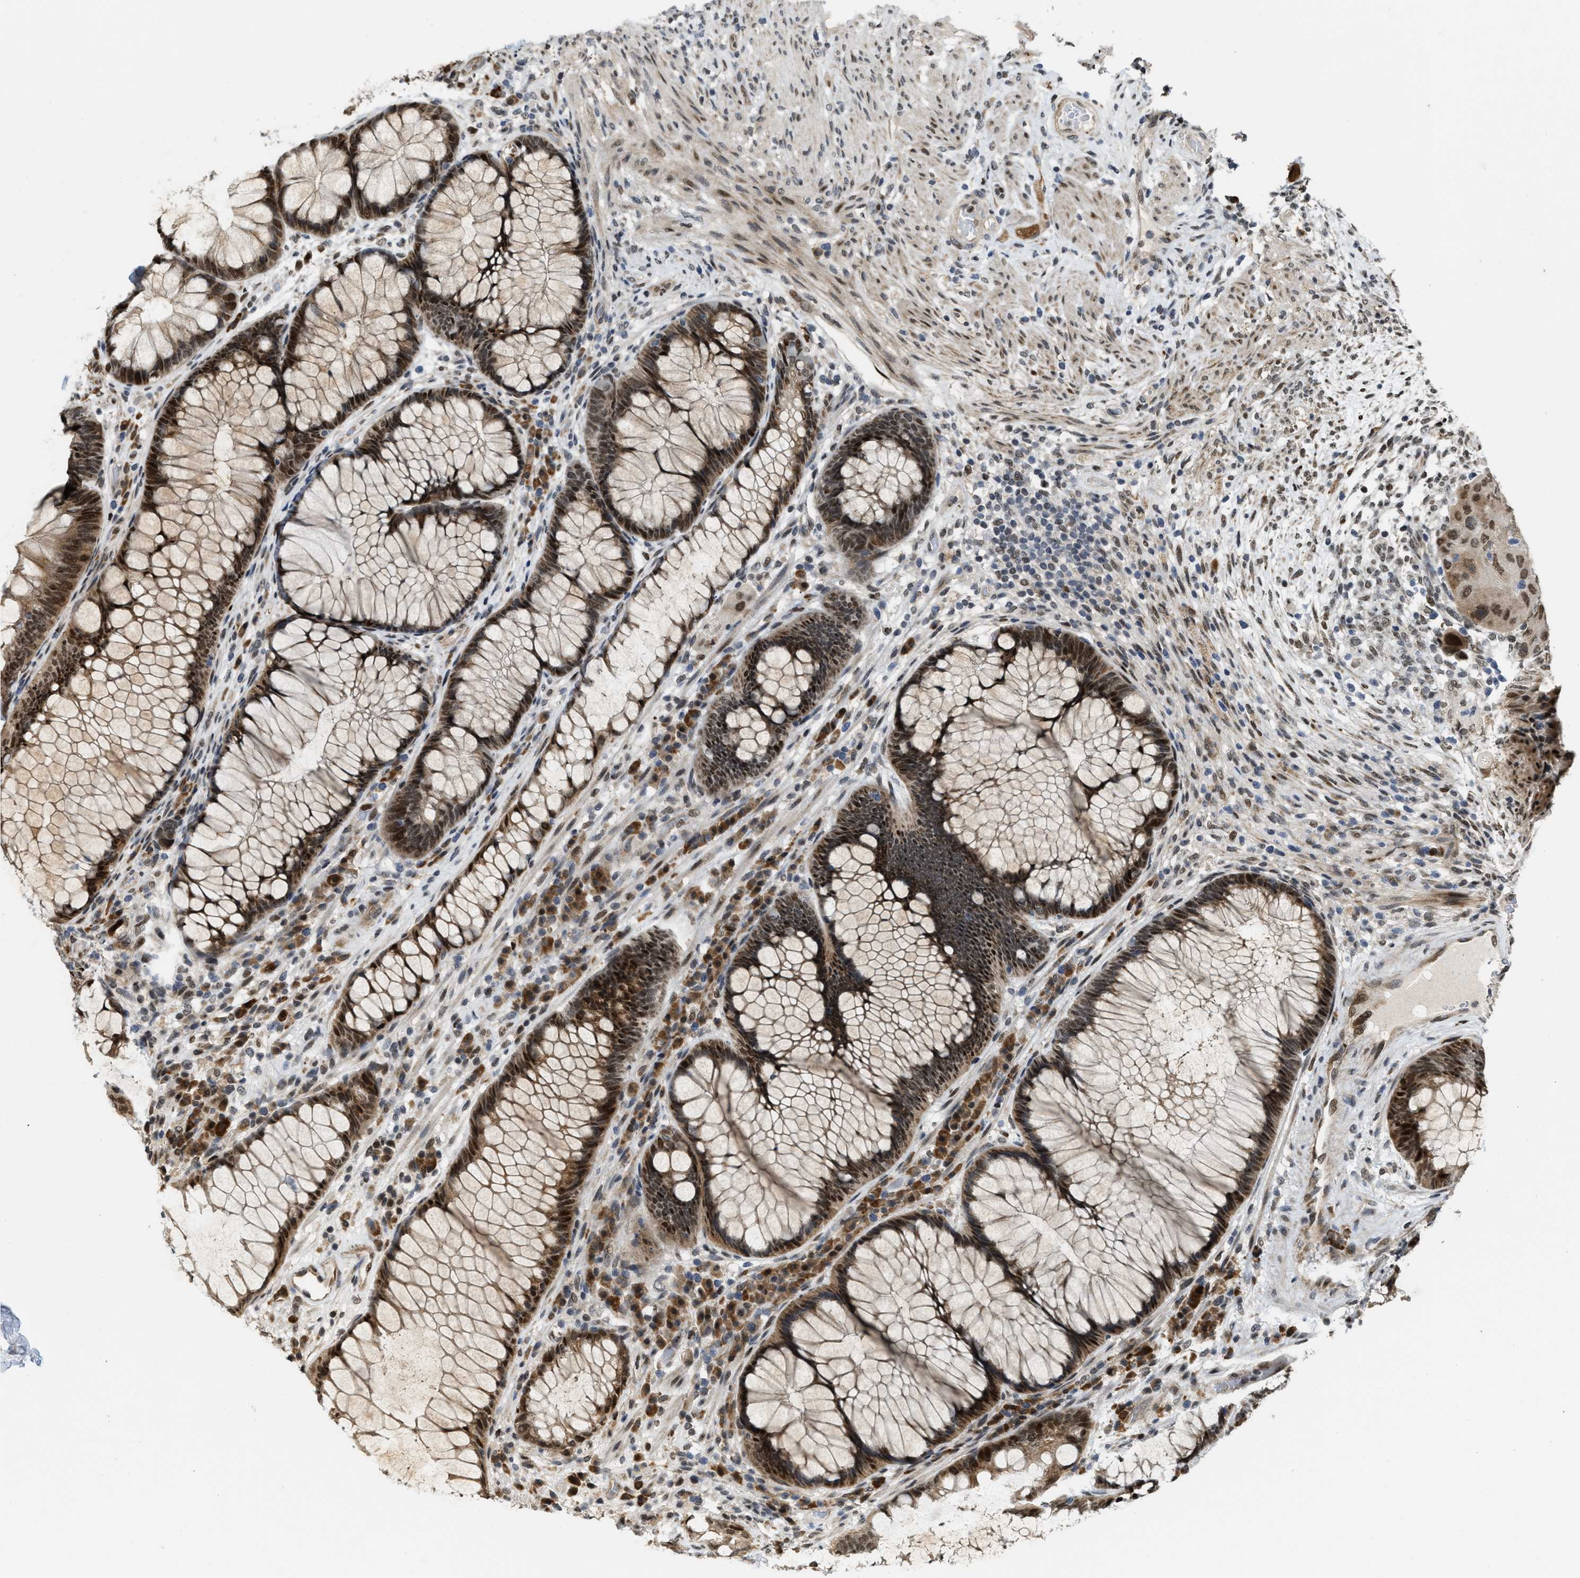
{"staining": {"intensity": "moderate", "quantity": ">75%", "location": "cytoplasmic/membranous,nuclear"}, "tissue": "rectum", "cell_type": "Glandular cells", "image_type": "normal", "snomed": [{"axis": "morphology", "description": "Normal tissue, NOS"}, {"axis": "topography", "description": "Rectum"}], "caption": "Moderate cytoplasmic/membranous,nuclear expression for a protein is seen in approximately >75% of glandular cells of unremarkable rectum using IHC.", "gene": "SERTAD2", "patient": {"sex": "male", "age": 51}}